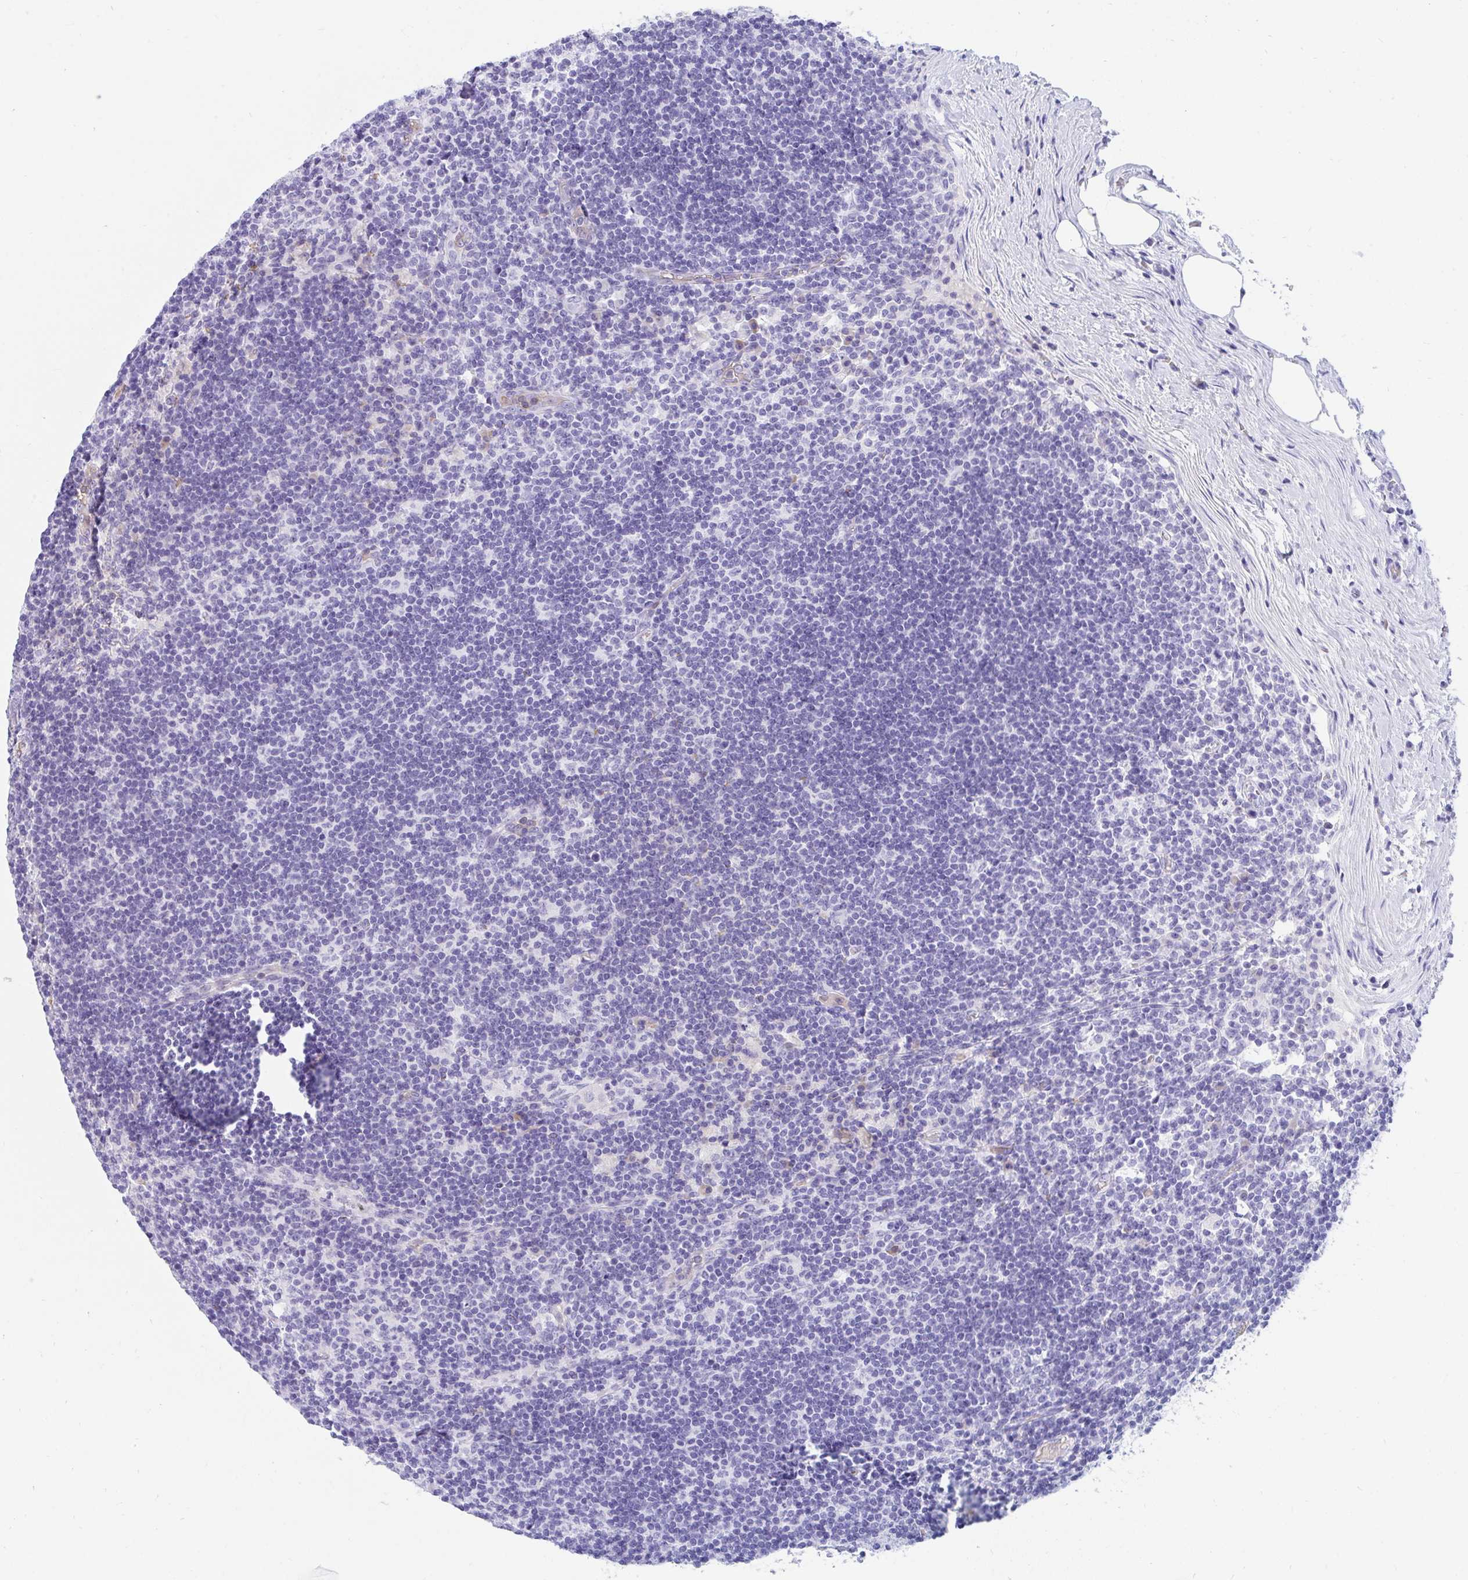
{"staining": {"intensity": "negative", "quantity": "none", "location": "none"}, "tissue": "lymph node", "cell_type": "Germinal center cells", "image_type": "normal", "snomed": [{"axis": "morphology", "description": "Normal tissue, NOS"}, {"axis": "topography", "description": "Lymph node"}], "caption": "Immunohistochemistry (IHC) histopathology image of normal lymph node stained for a protein (brown), which exhibits no positivity in germinal center cells.", "gene": "MROH2B", "patient": {"sex": "male", "age": 67}}